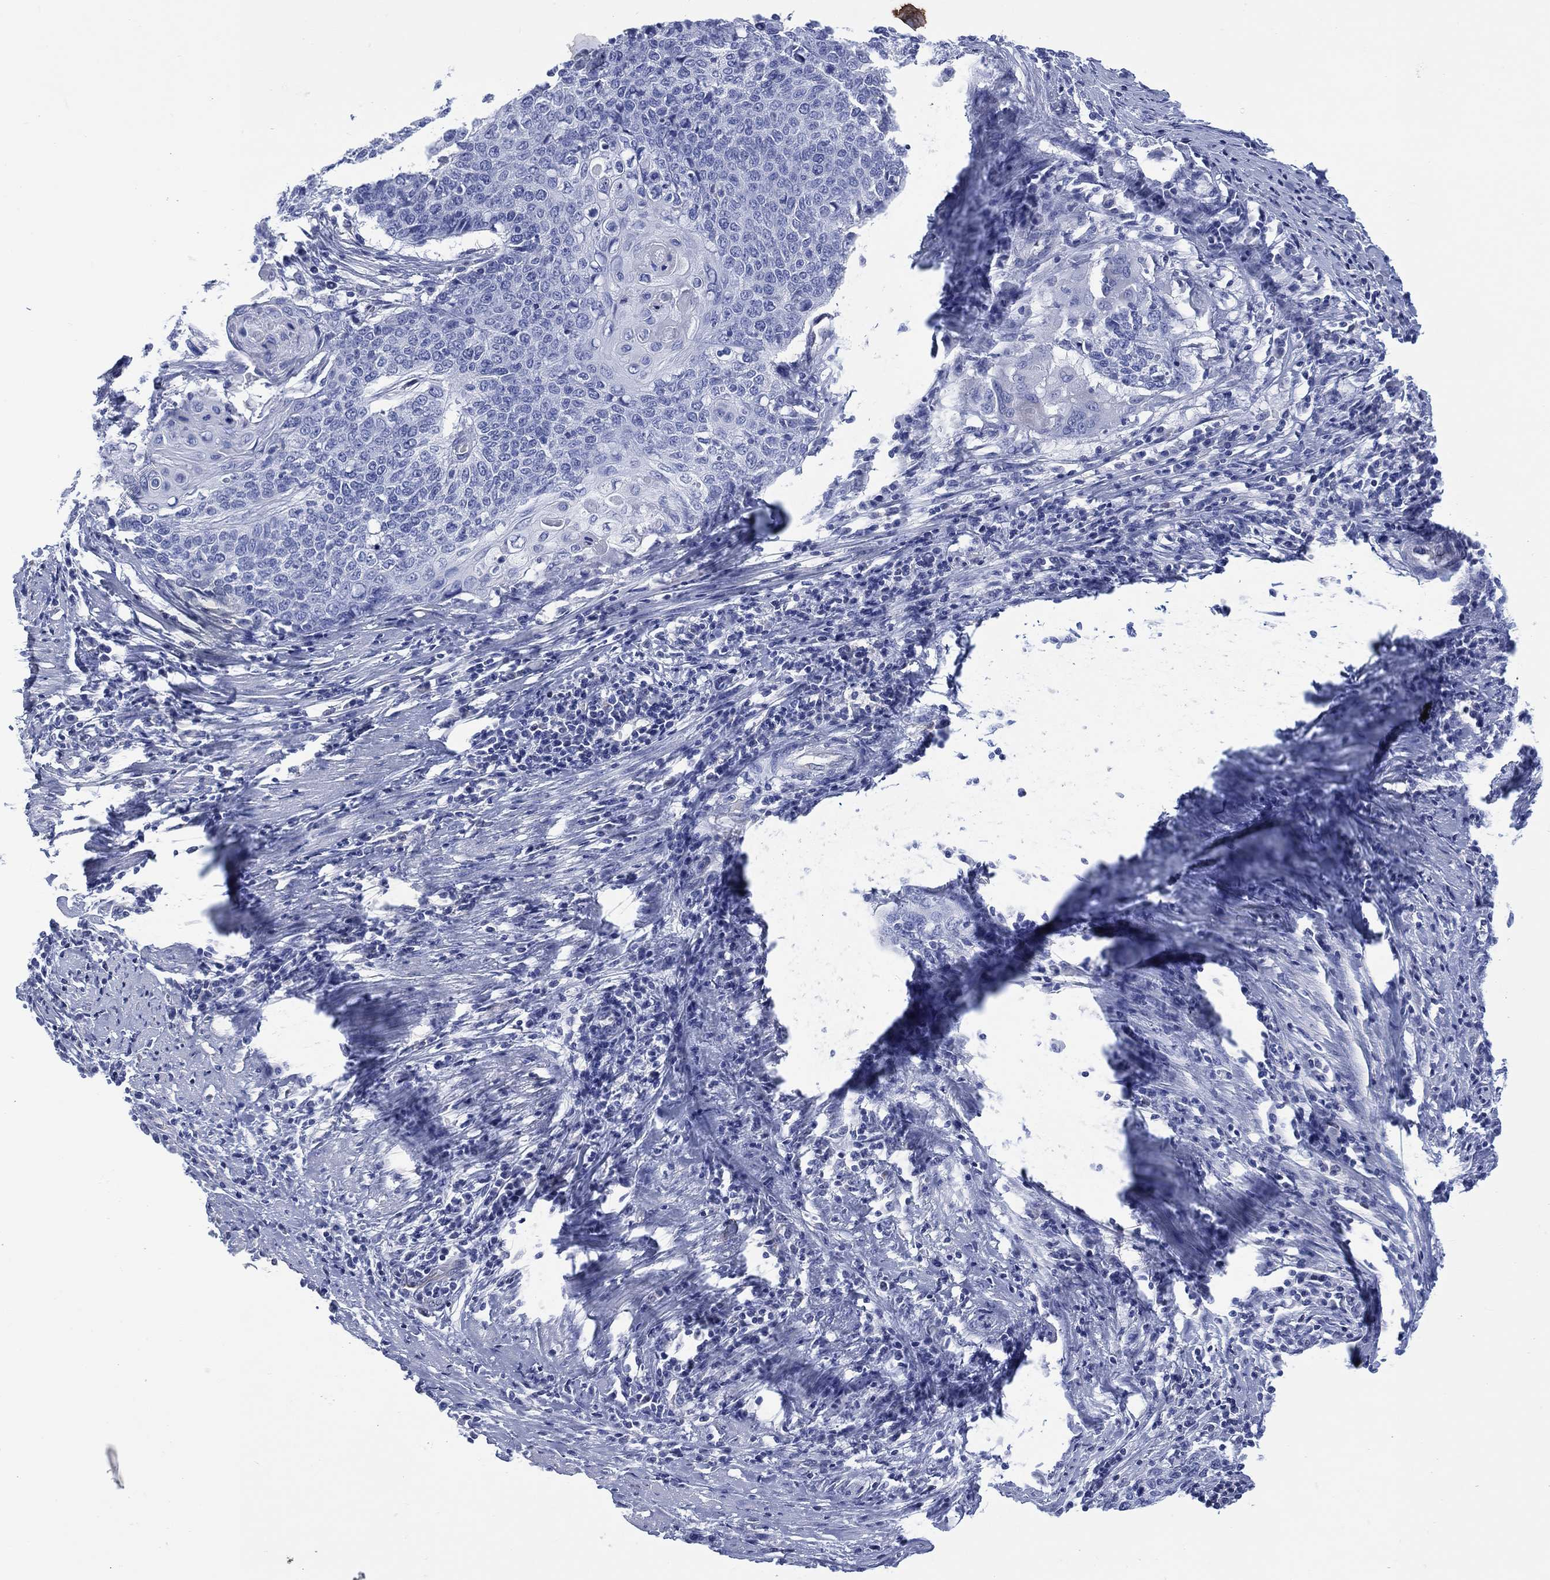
{"staining": {"intensity": "negative", "quantity": "none", "location": "none"}, "tissue": "cervical cancer", "cell_type": "Tumor cells", "image_type": "cancer", "snomed": [{"axis": "morphology", "description": "Squamous cell carcinoma, NOS"}, {"axis": "topography", "description": "Cervix"}], "caption": "Tumor cells show no significant protein positivity in cervical cancer (squamous cell carcinoma).", "gene": "DDI1", "patient": {"sex": "female", "age": 39}}